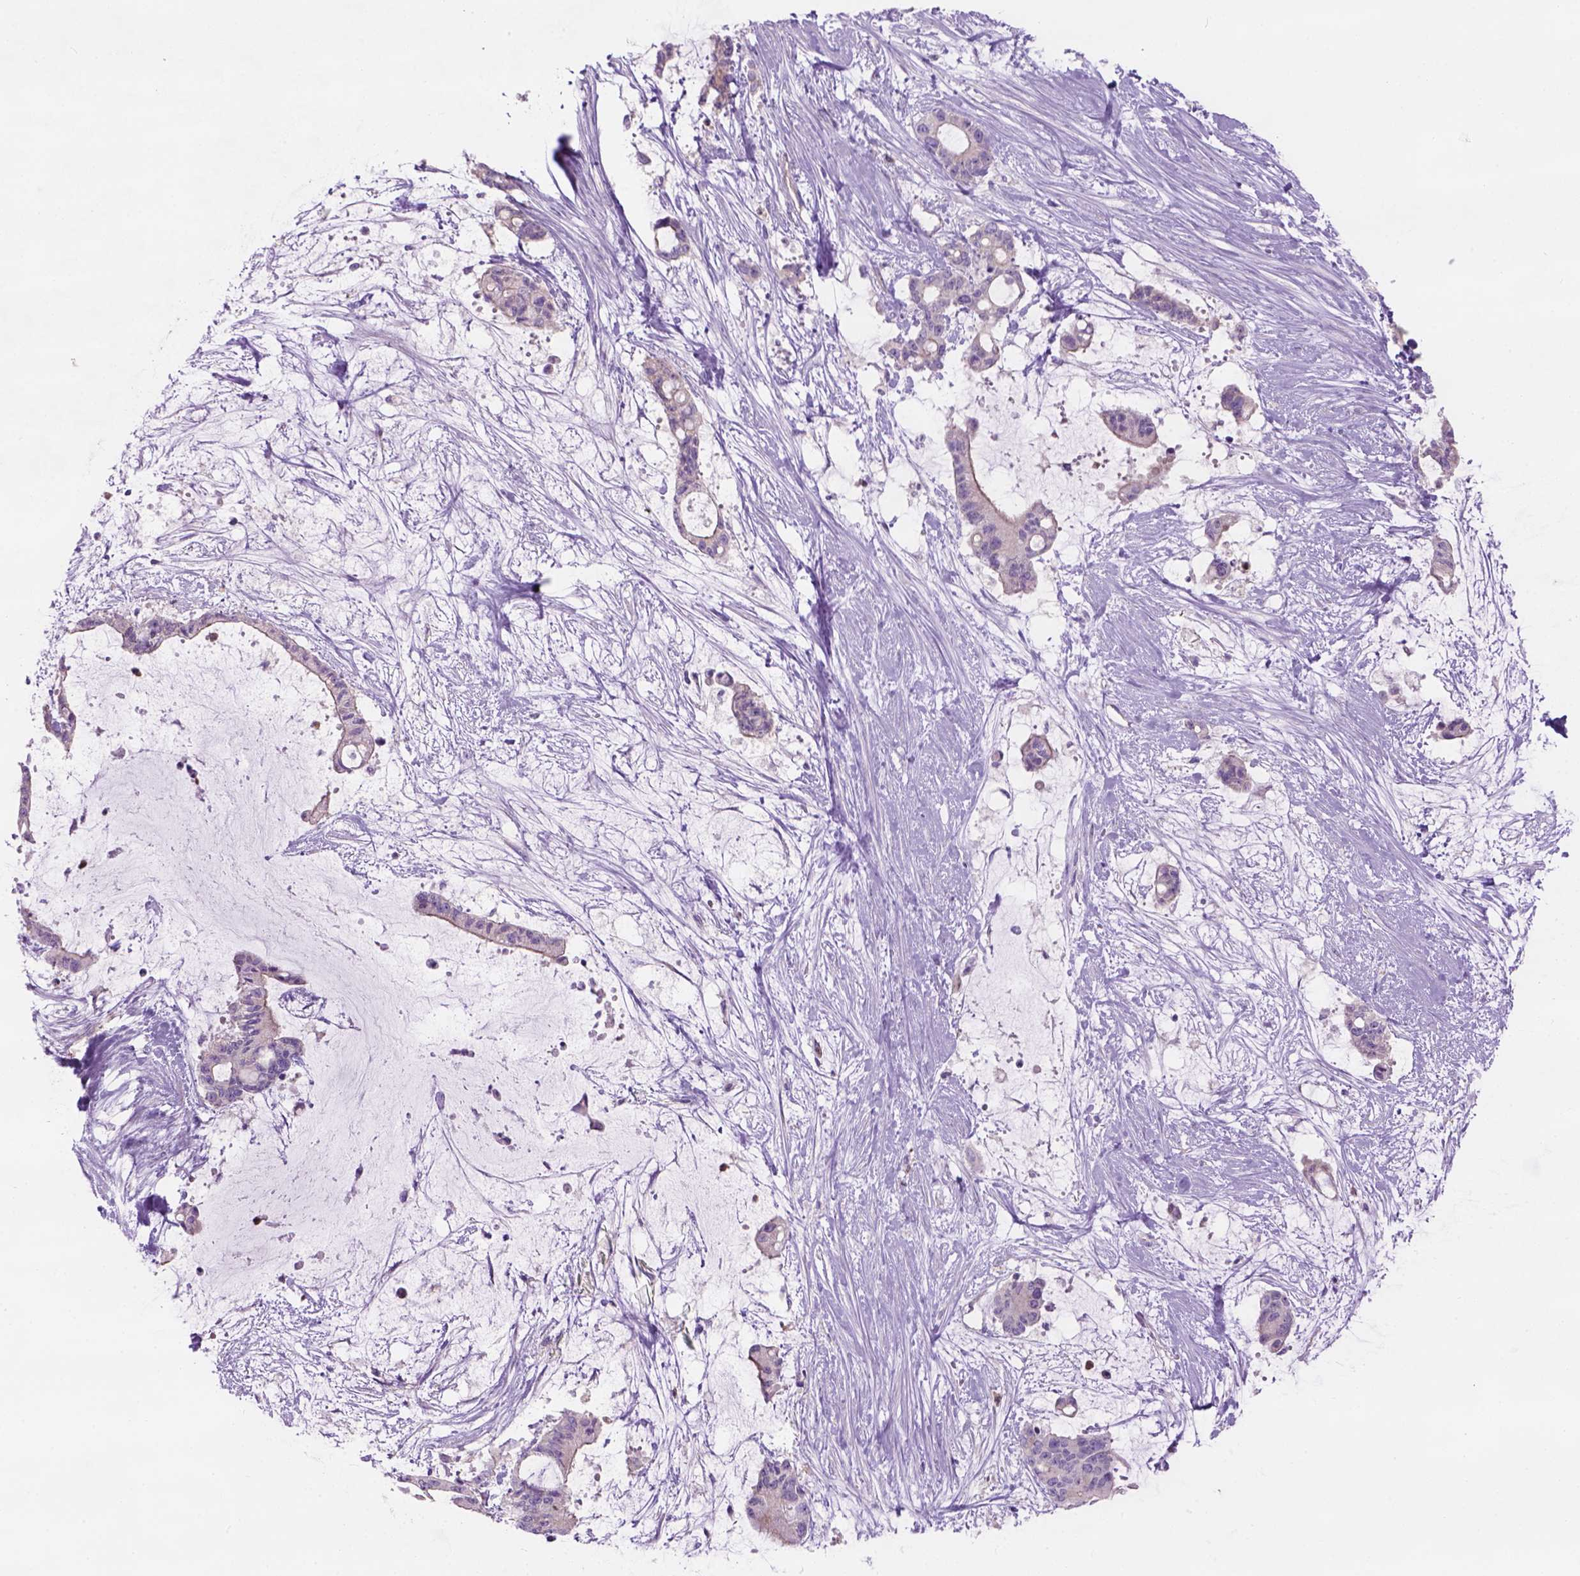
{"staining": {"intensity": "negative", "quantity": "none", "location": "none"}, "tissue": "liver cancer", "cell_type": "Tumor cells", "image_type": "cancer", "snomed": [{"axis": "morphology", "description": "Normal tissue, NOS"}, {"axis": "morphology", "description": "Cholangiocarcinoma"}, {"axis": "topography", "description": "Liver"}, {"axis": "topography", "description": "Peripheral nerve tissue"}], "caption": "IHC histopathology image of neoplastic tissue: human cholangiocarcinoma (liver) stained with DAB exhibits no significant protein expression in tumor cells.", "gene": "CD84", "patient": {"sex": "female", "age": 73}}